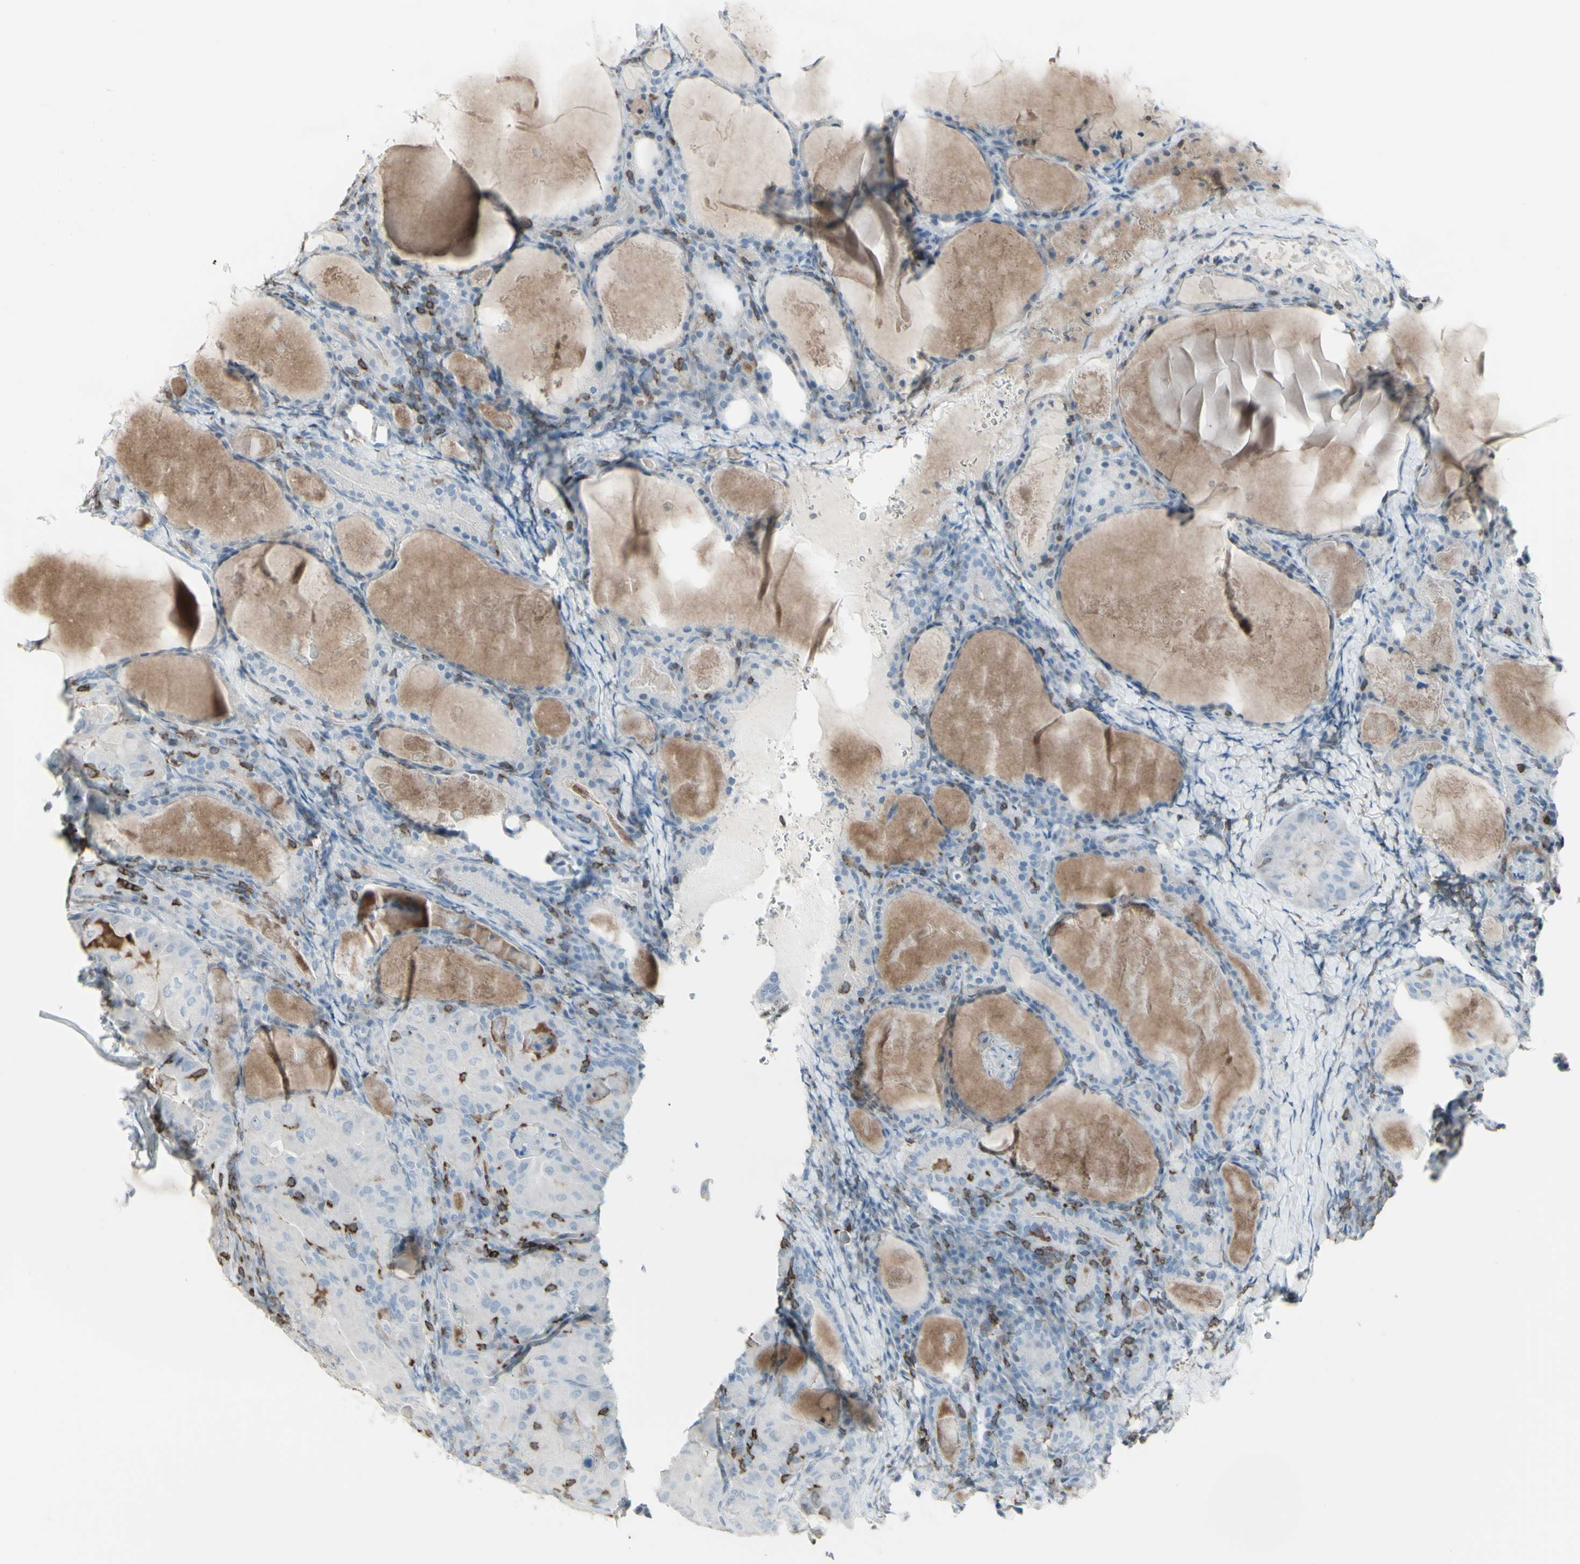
{"staining": {"intensity": "negative", "quantity": "none", "location": "none"}, "tissue": "thyroid cancer", "cell_type": "Tumor cells", "image_type": "cancer", "snomed": [{"axis": "morphology", "description": "Papillary adenocarcinoma, NOS"}, {"axis": "topography", "description": "Thyroid gland"}], "caption": "Image shows no protein staining in tumor cells of thyroid papillary adenocarcinoma tissue.", "gene": "NRG1", "patient": {"sex": "female", "age": 42}}